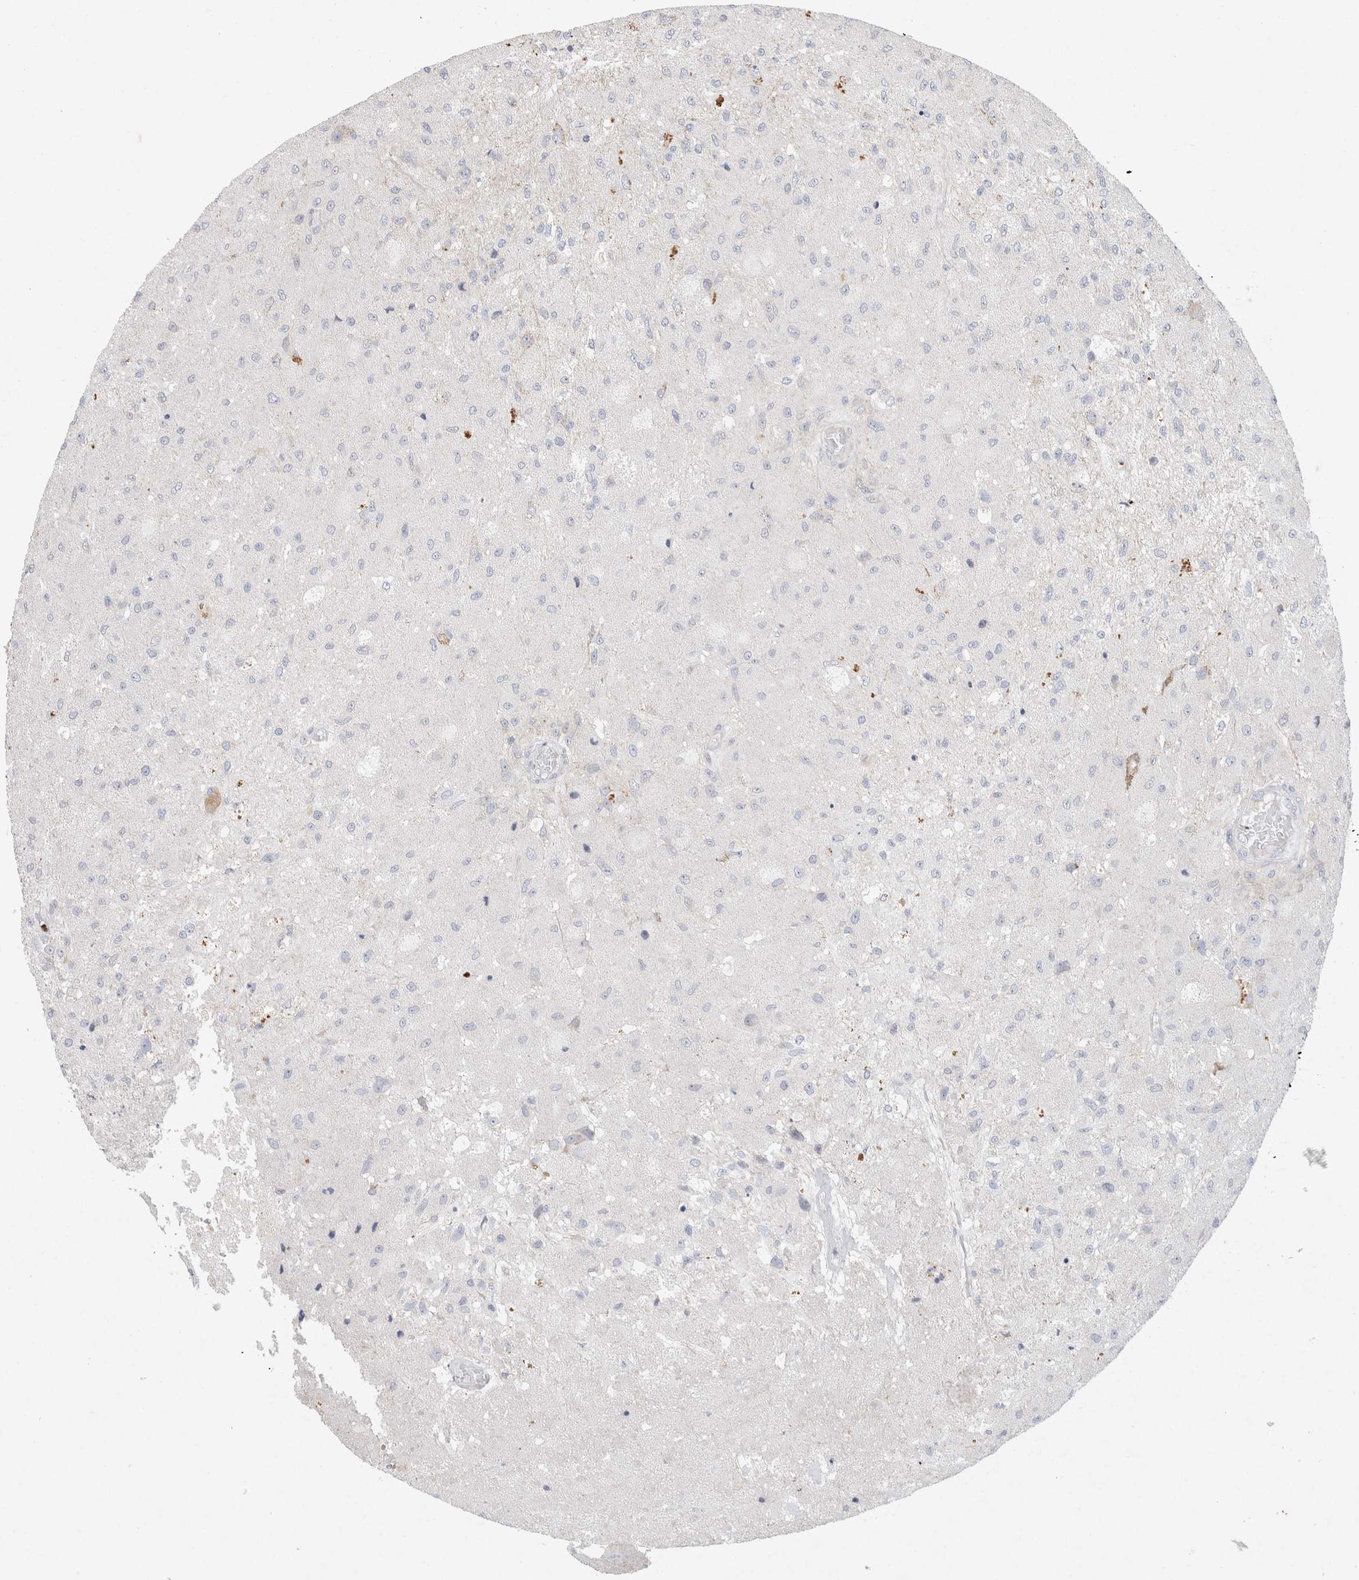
{"staining": {"intensity": "negative", "quantity": "none", "location": "none"}, "tissue": "glioma", "cell_type": "Tumor cells", "image_type": "cancer", "snomed": [{"axis": "morphology", "description": "Normal tissue, NOS"}, {"axis": "morphology", "description": "Glioma, malignant, High grade"}, {"axis": "topography", "description": "Cerebral cortex"}], "caption": "IHC image of neoplastic tissue: human malignant glioma (high-grade) stained with DAB (3,3'-diaminobenzidine) displays no significant protein staining in tumor cells.", "gene": "CMTM4", "patient": {"sex": "male", "age": 77}}